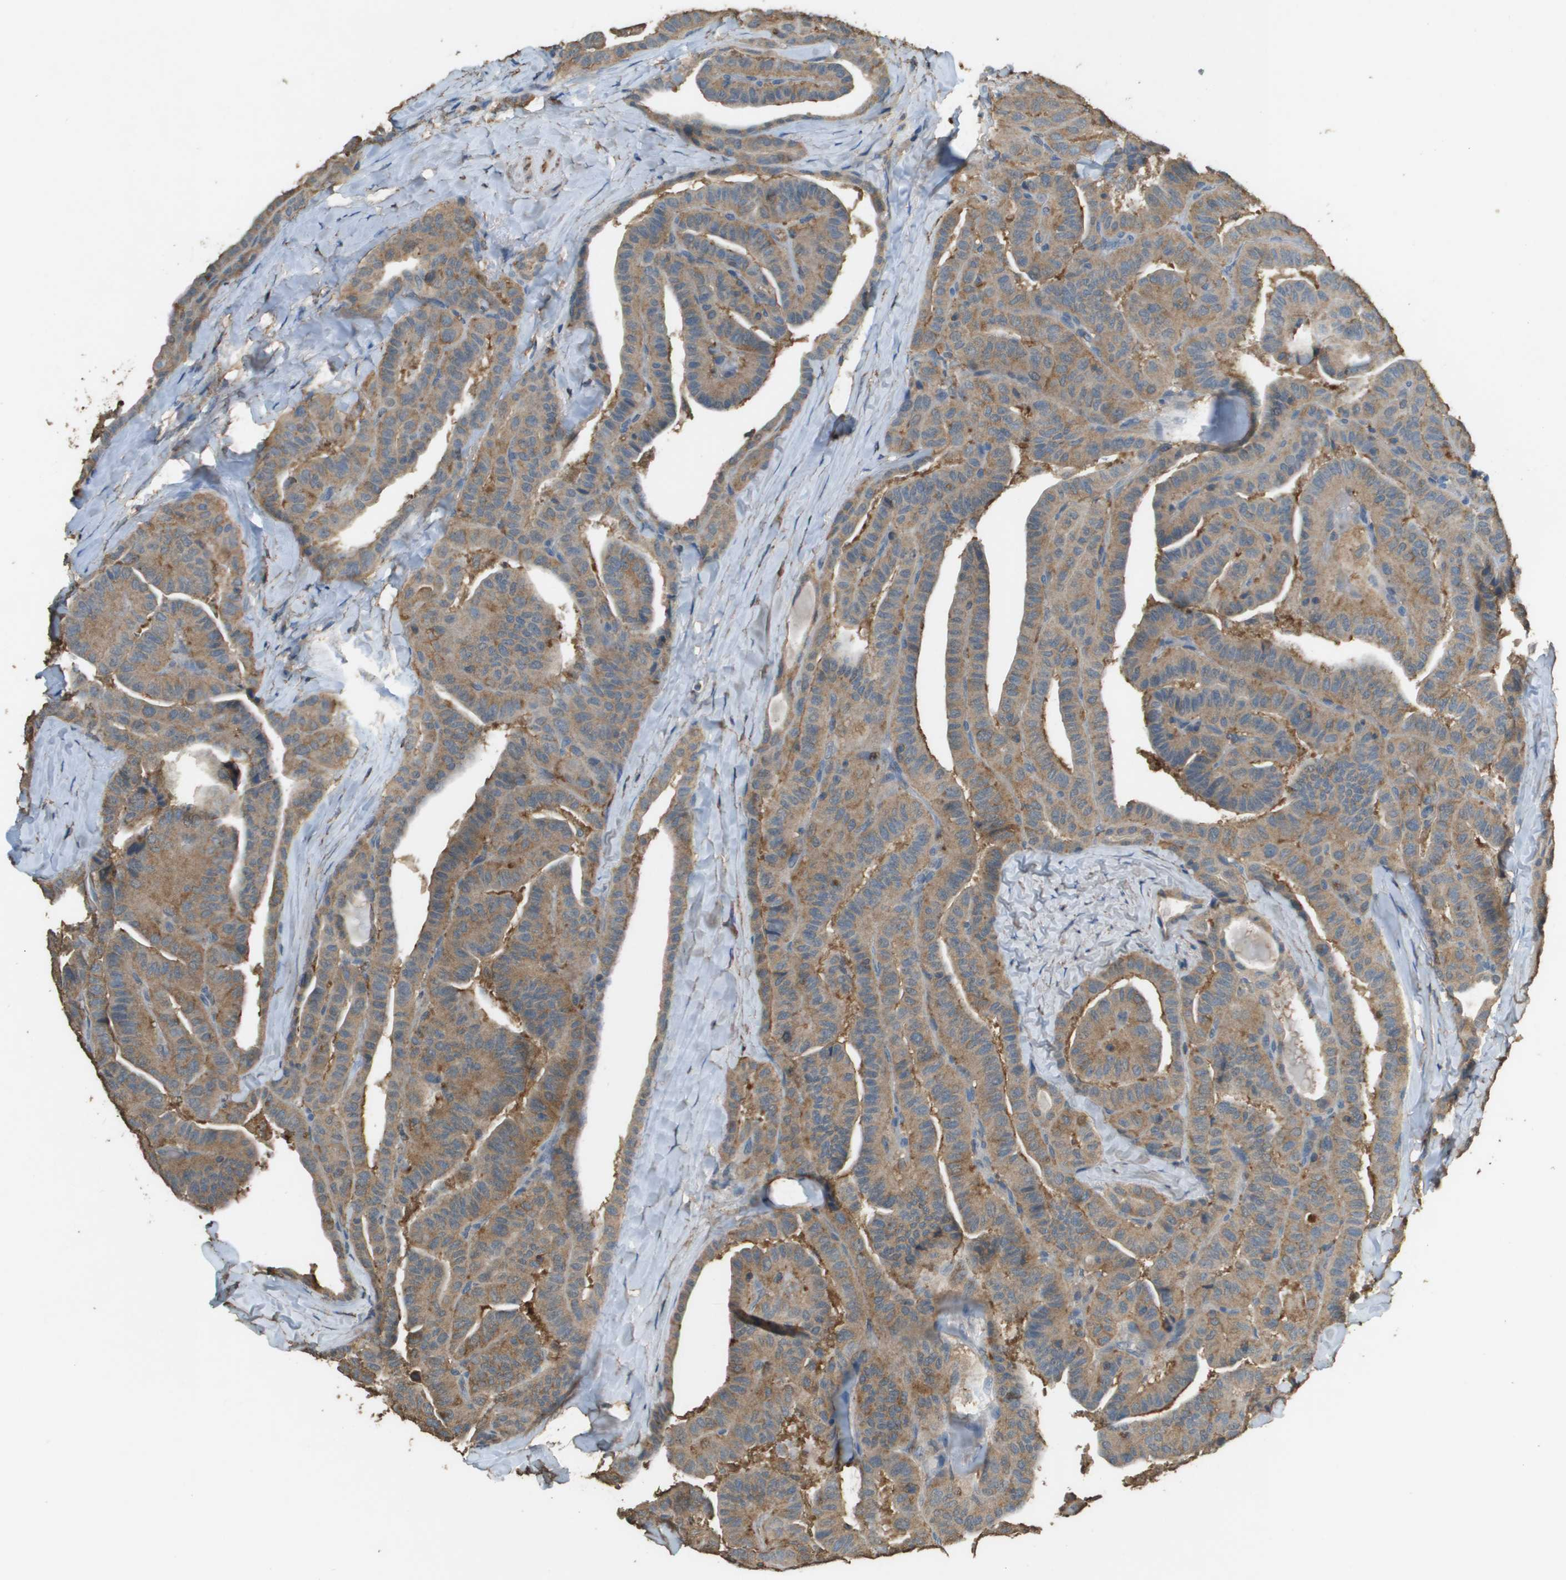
{"staining": {"intensity": "moderate", "quantity": ">75%", "location": "cytoplasmic/membranous"}, "tissue": "thyroid cancer", "cell_type": "Tumor cells", "image_type": "cancer", "snomed": [{"axis": "morphology", "description": "Papillary adenocarcinoma, NOS"}, {"axis": "topography", "description": "Thyroid gland"}], "caption": "Human thyroid cancer (papillary adenocarcinoma) stained for a protein (brown) exhibits moderate cytoplasmic/membranous positive positivity in about >75% of tumor cells.", "gene": "MS4A7", "patient": {"sex": "male", "age": 77}}